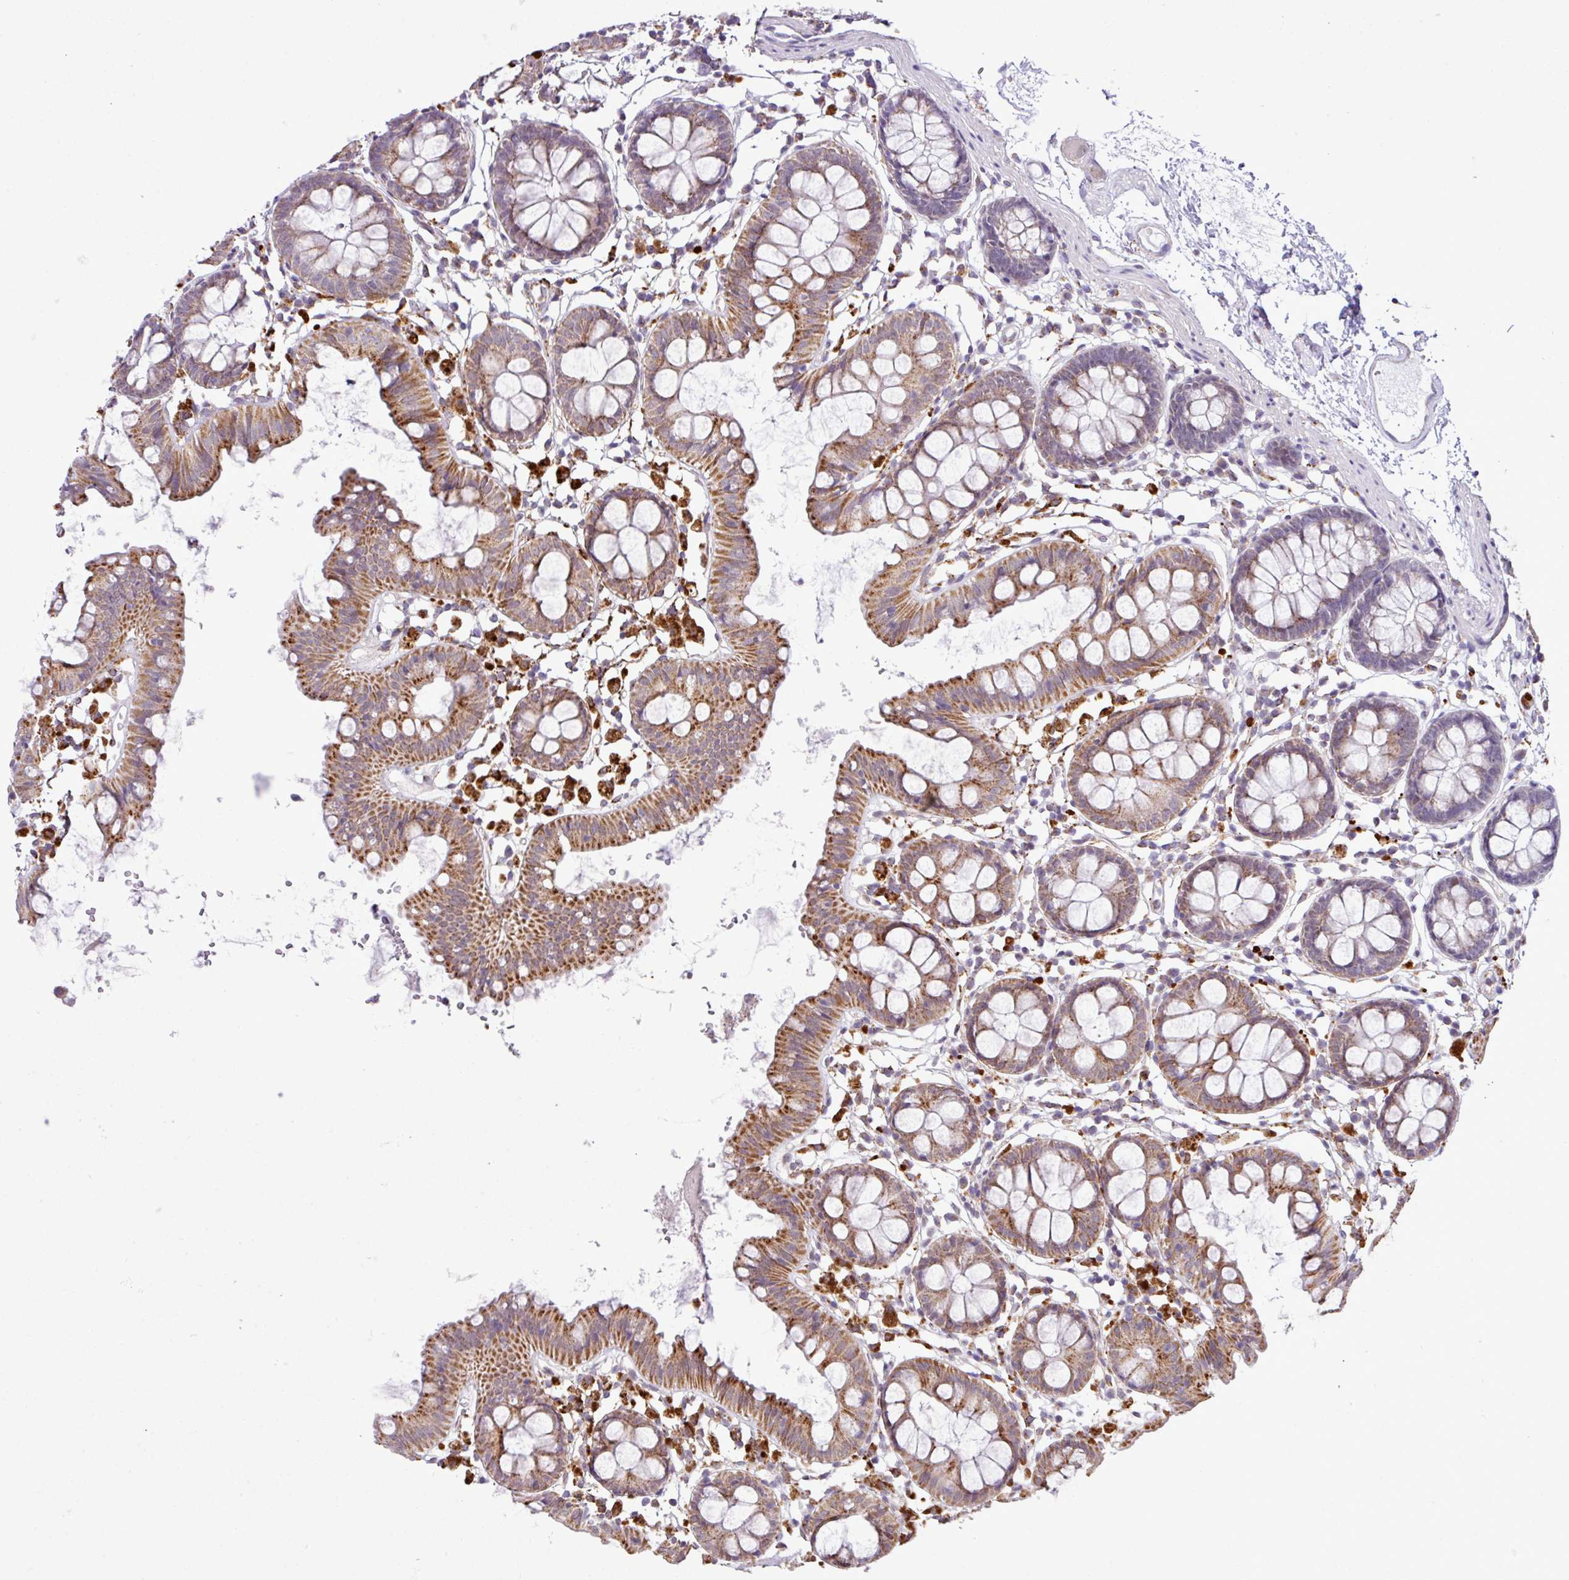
{"staining": {"intensity": "negative", "quantity": "none", "location": "none"}, "tissue": "colon", "cell_type": "Endothelial cells", "image_type": "normal", "snomed": [{"axis": "morphology", "description": "Normal tissue, NOS"}, {"axis": "topography", "description": "Colon"}], "caption": "Immunohistochemistry micrograph of unremarkable colon: colon stained with DAB (3,3'-diaminobenzidine) displays no significant protein positivity in endothelial cells. The staining is performed using DAB brown chromogen with nuclei counter-stained in using hematoxylin.", "gene": "SGPP1", "patient": {"sex": "female", "age": 84}}